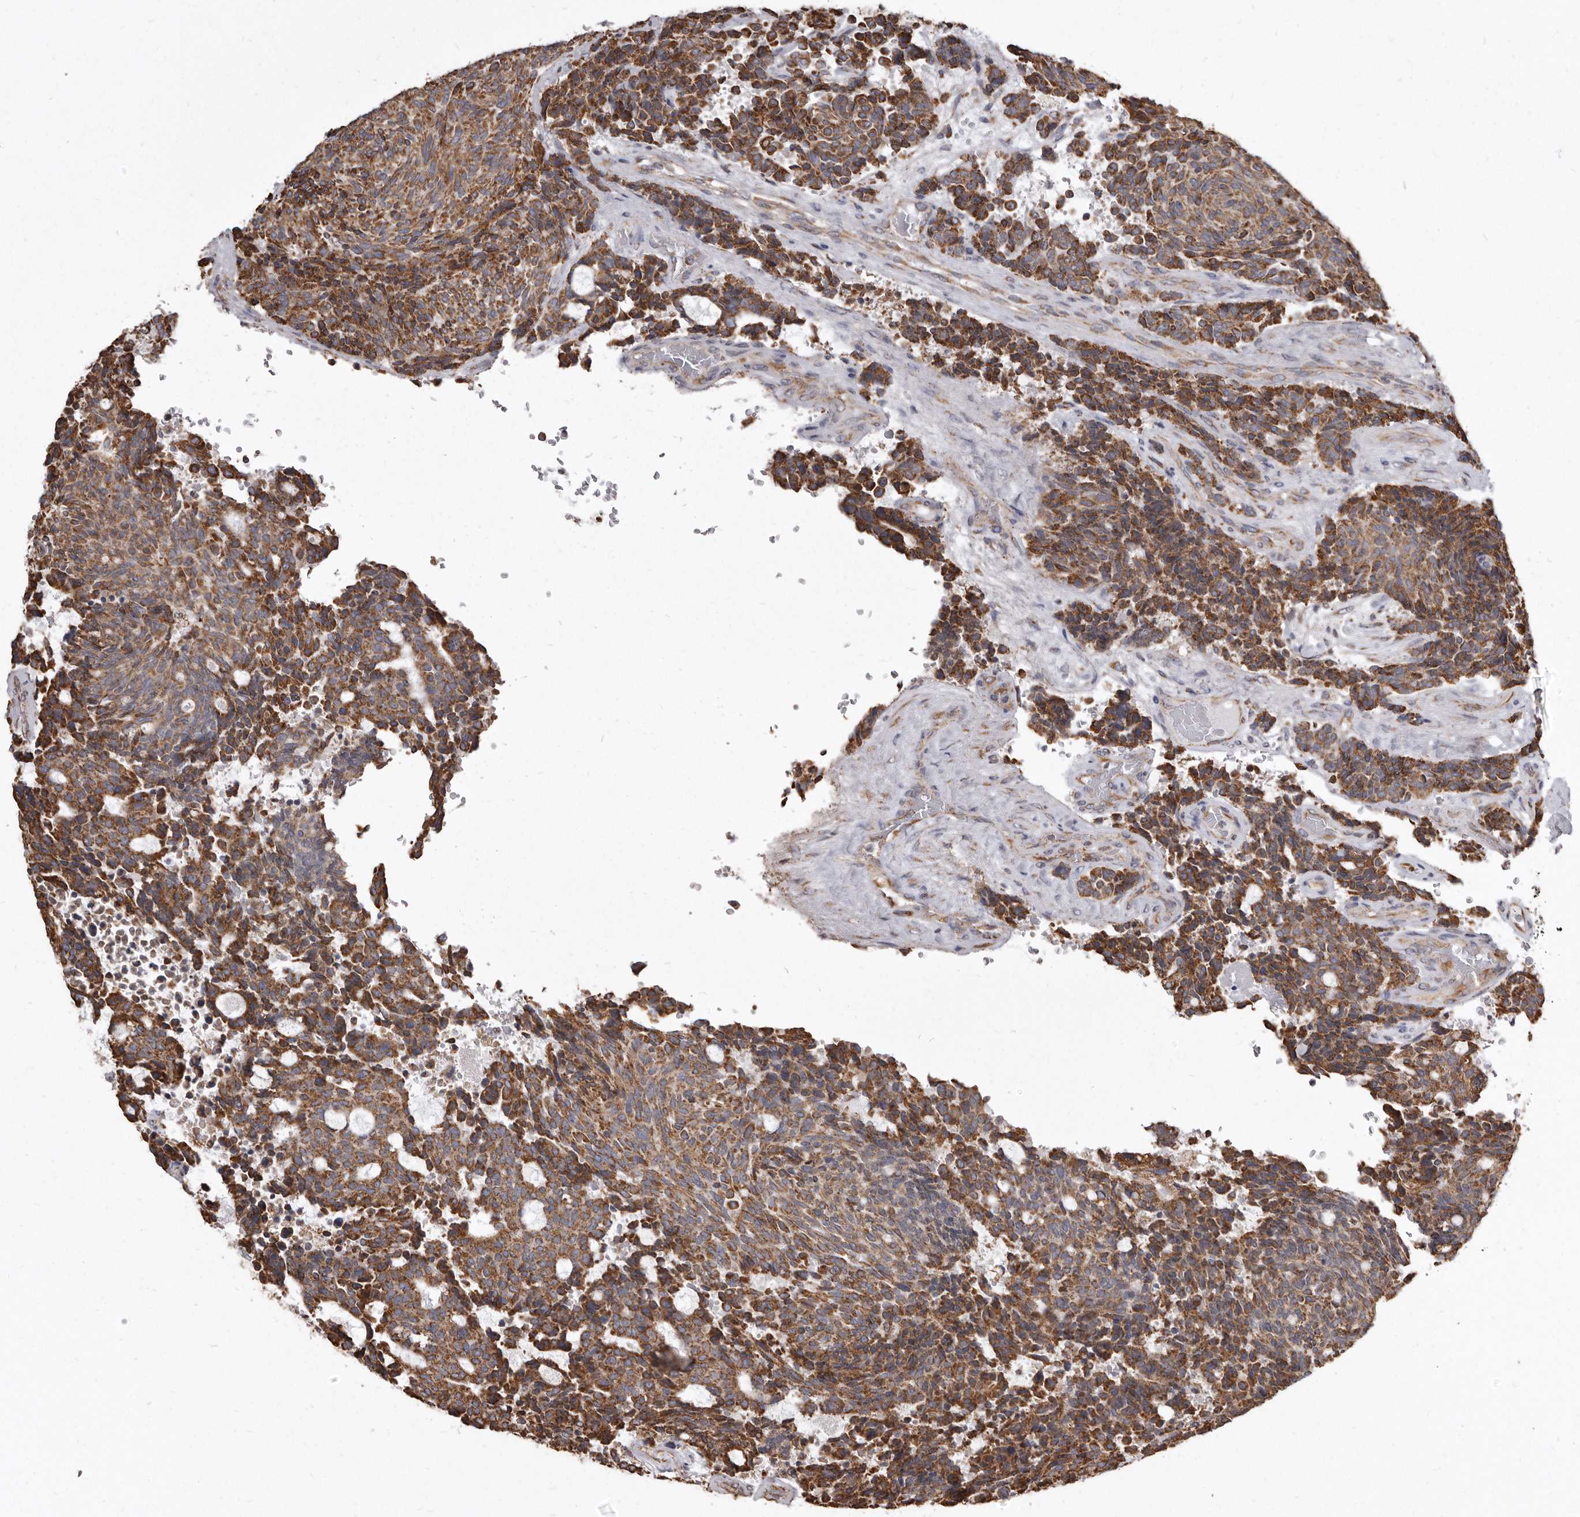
{"staining": {"intensity": "moderate", "quantity": ">75%", "location": "cytoplasmic/membranous"}, "tissue": "carcinoid", "cell_type": "Tumor cells", "image_type": "cancer", "snomed": [{"axis": "morphology", "description": "Carcinoid, malignant, NOS"}, {"axis": "topography", "description": "Pancreas"}], "caption": "Immunohistochemistry (IHC) (DAB) staining of human carcinoid (malignant) exhibits moderate cytoplasmic/membranous protein staining in about >75% of tumor cells.", "gene": "CDK5RAP3", "patient": {"sex": "female", "age": 54}}